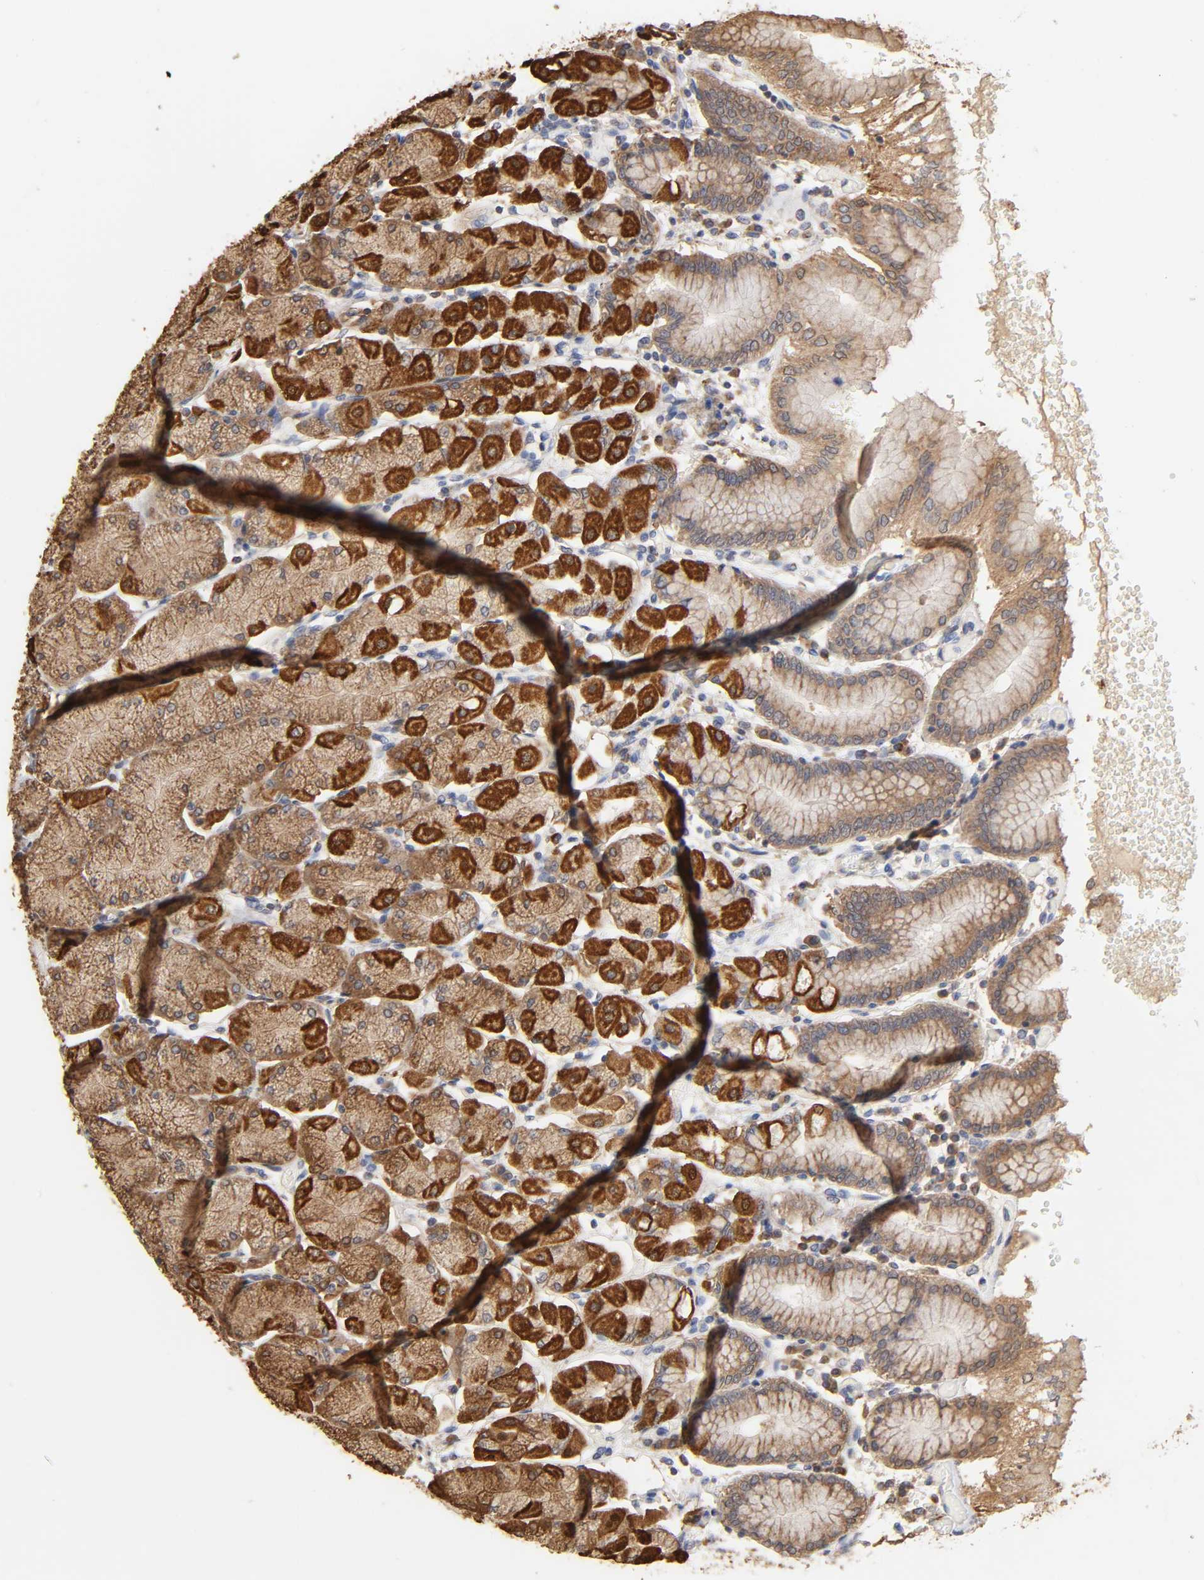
{"staining": {"intensity": "strong", "quantity": ">75%", "location": "cytoplasmic/membranous"}, "tissue": "stomach", "cell_type": "Glandular cells", "image_type": "normal", "snomed": [{"axis": "morphology", "description": "Normal tissue, NOS"}, {"axis": "topography", "description": "Stomach, upper"}, {"axis": "topography", "description": "Stomach"}], "caption": "Immunohistochemical staining of normal stomach demonstrates high levels of strong cytoplasmic/membranous positivity in approximately >75% of glandular cells.", "gene": "CYCS", "patient": {"sex": "male", "age": 76}}